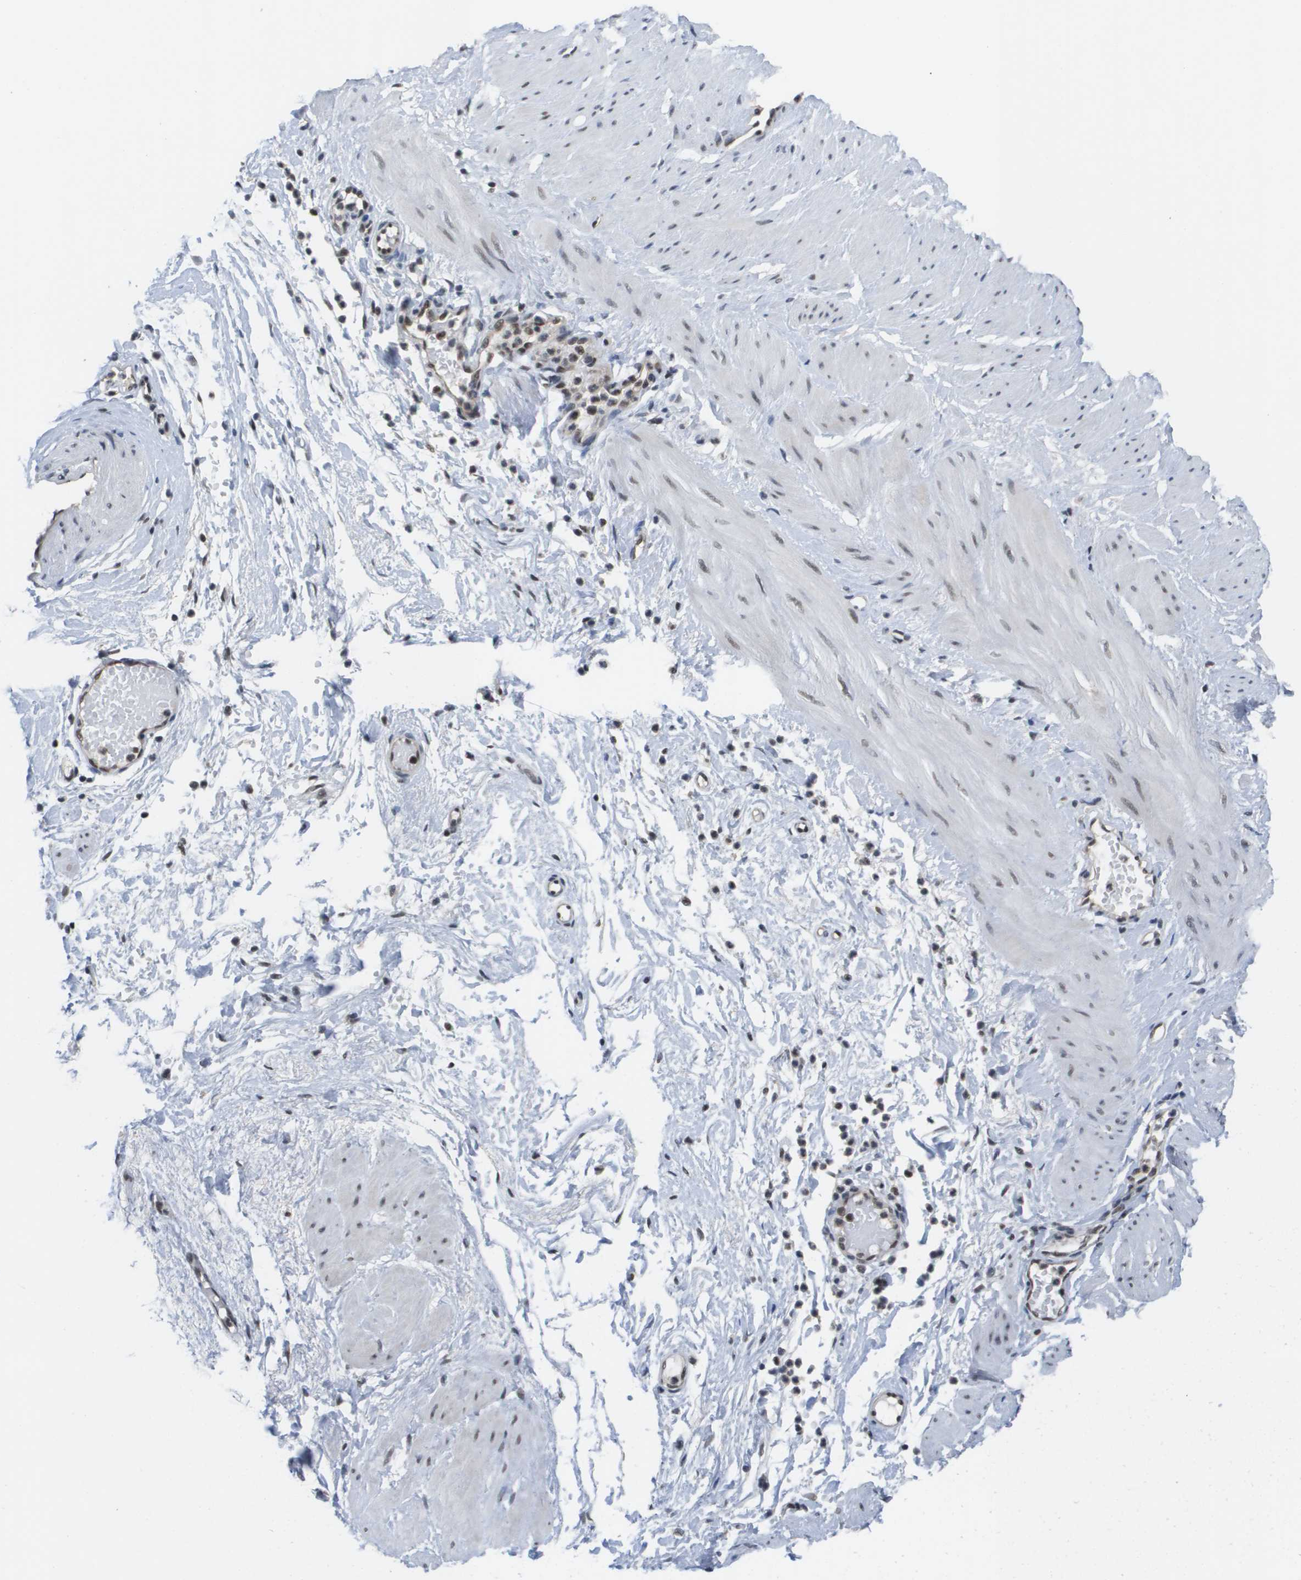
{"staining": {"intensity": "moderate", "quantity": "<25%", "location": "nuclear"}, "tissue": "adipose tissue", "cell_type": "Adipocytes", "image_type": "normal", "snomed": [{"axis": "morphology", "description": "Normal tissue, NOS"}, {"axis": "topography", "description": "Soft tissue"}, {"axis": "topography", "description": "Vascular tissue"}], "caption": "Benign adipose tissue was stained to show a protein in brown. There is low levels of moderate nuclear staining in about <25% of adipocytes. (Brightfield microscopy of DAB IHC at high magnification).", "gene": "ISY1", "patient": {"sex": "female", "age": 35}}